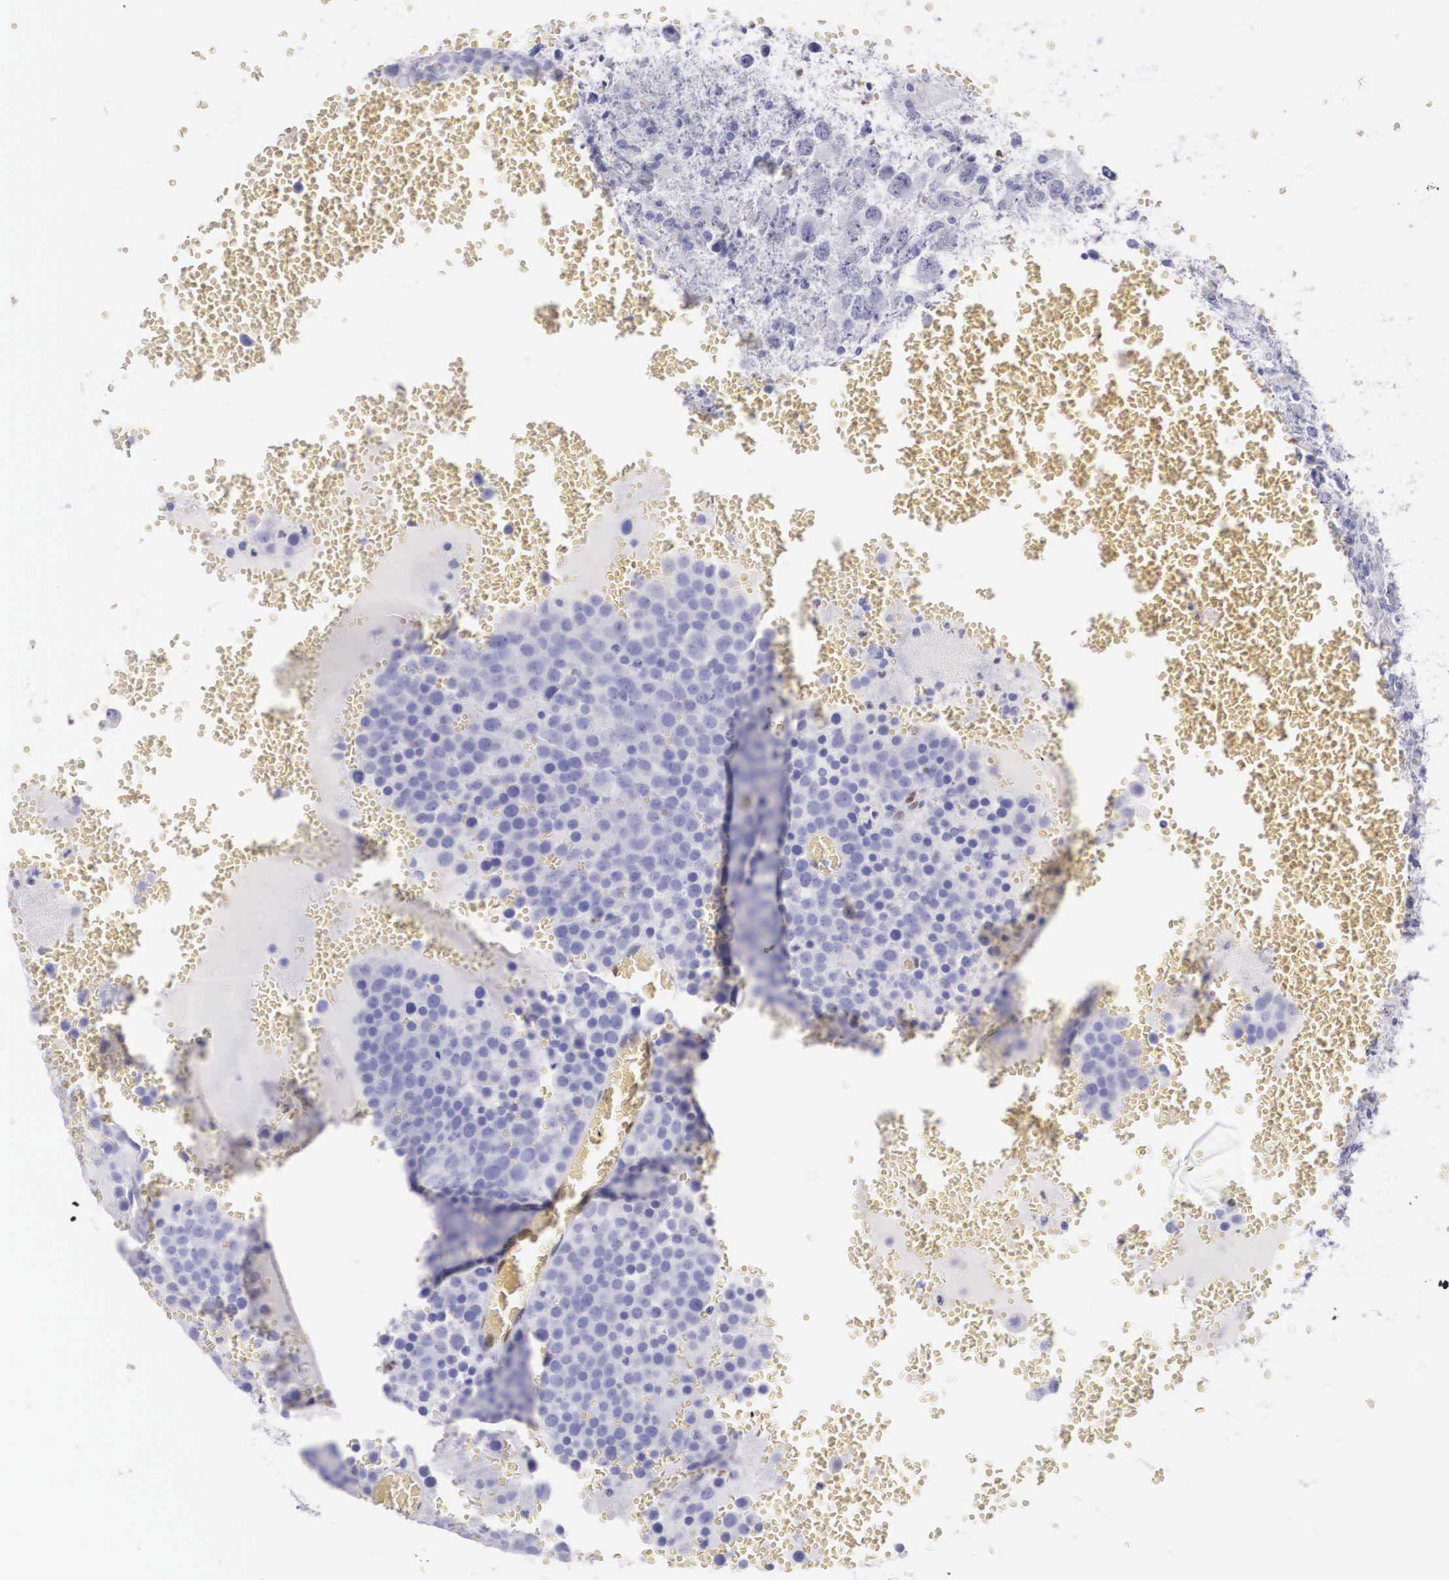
{"staining": {"intensity": "negative", "quantity": "none", "location": "none"}, "tissue": "testis cancer", "cell_type": "Tumor cells", "image_type": "cancer", "snomed": [{"axis": "morphology", "description": "Seminoma, NOS"}, {"axis": "topography", "description": "Testis"}], "caption": "Testis cancer was stained to show a protein in brown. There is no significant expression in tumor cells. (Immunohistochemistry (ihc), brightfield microscopy, high magnification).", "gene": "HMGN5", "patient": {"sex": "male", "age": 71}}